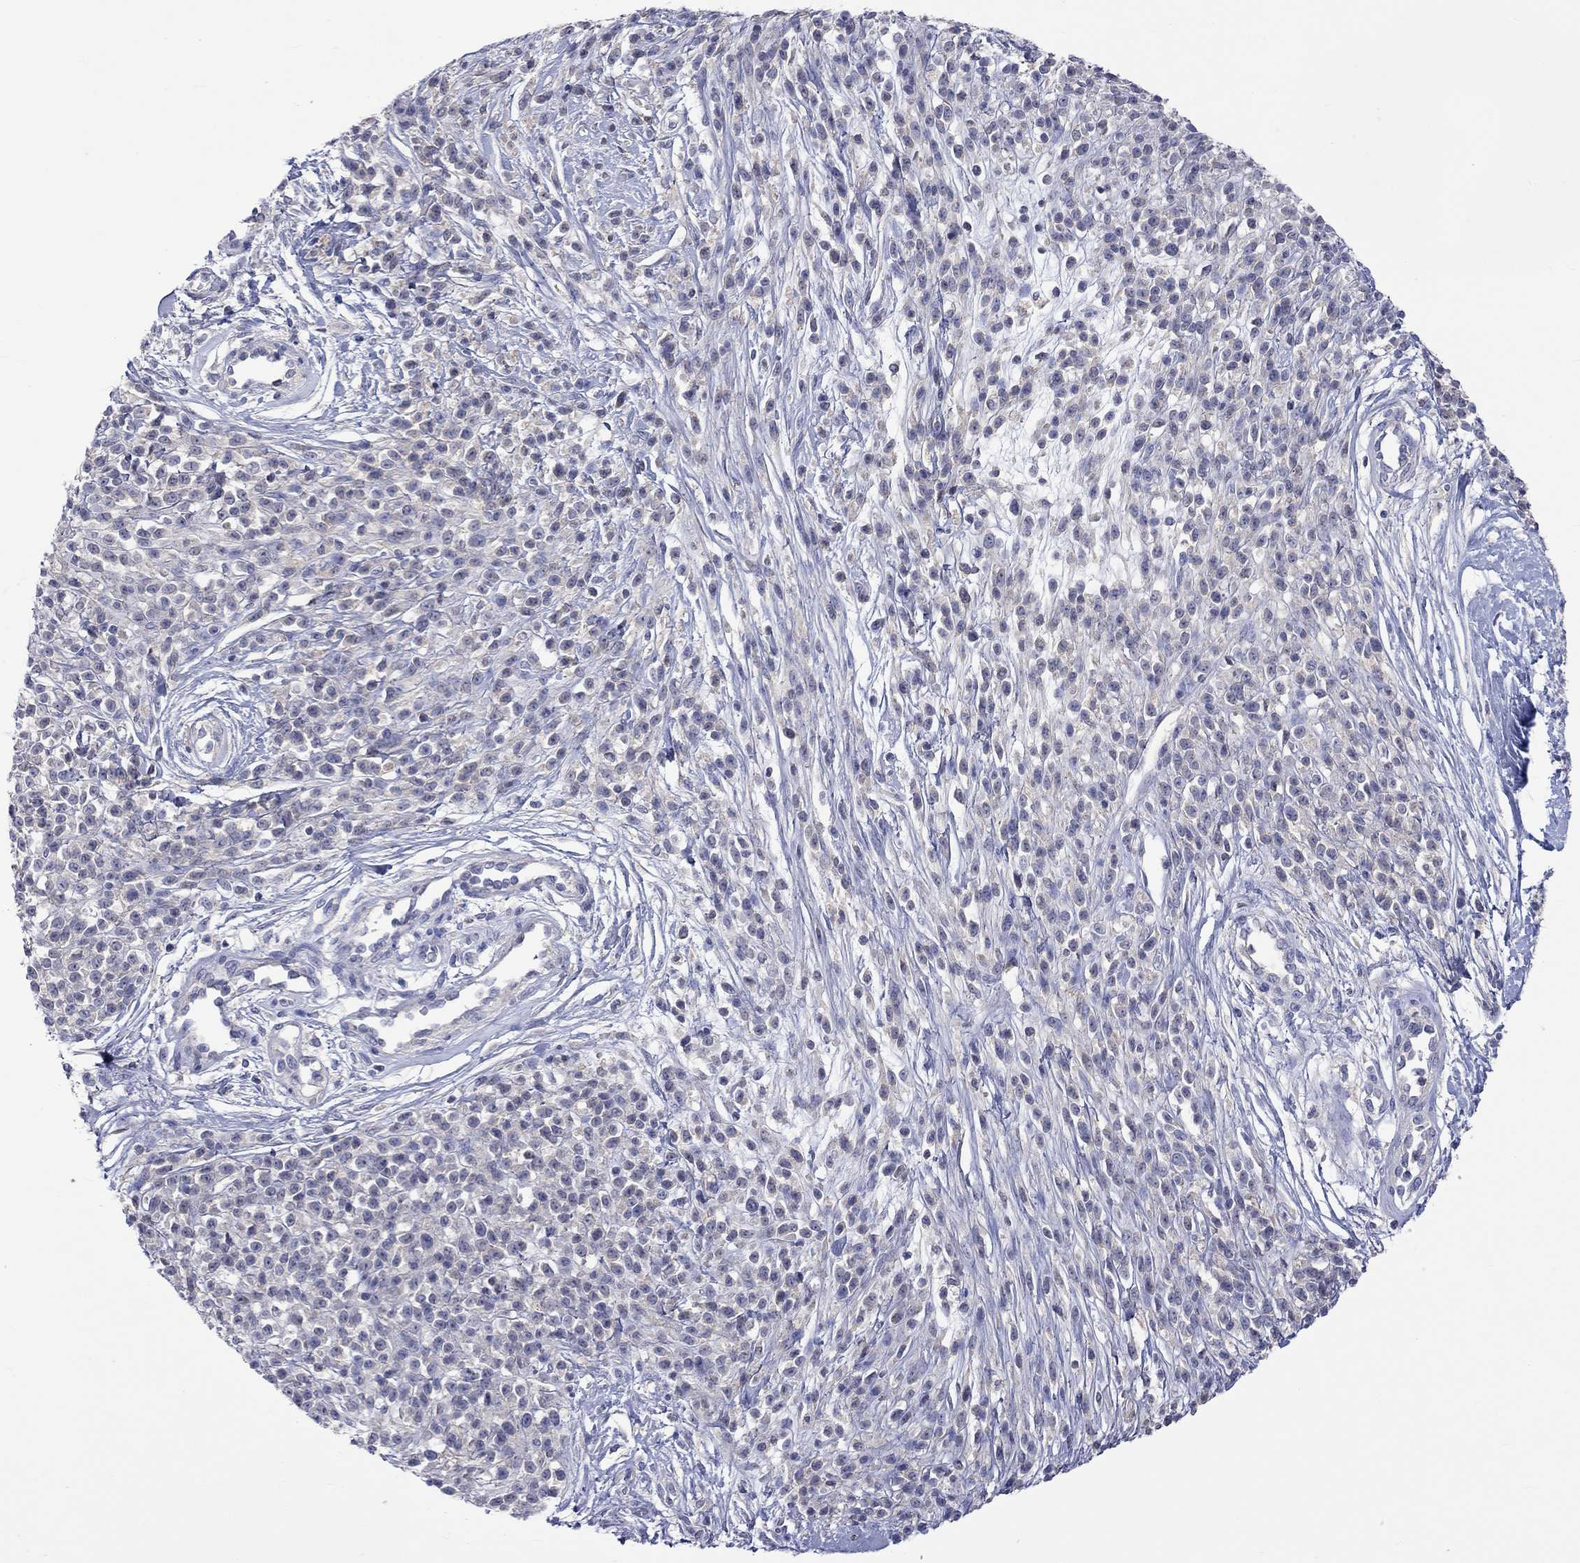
{"staining": {"intensity": "negative", "quantity": "none", "location": "none"}, "tissue": "melanoma", "cell_type": "Tumor cells", "image_type": "cancer", "snomed": [{"axis": "morphology", "description": "Malignant melanoma, NOS"}, {"axis": "topography", "description": "Skin"}, {"axis": "topography", "description": "Skin of trunk"}], "caption": "DAB (3,3'-diaminobenzidine) immunohistochemical staining of malignant melanoma exhibits no significant expression in tumor cells.", "gene": "LRFN4", "patient": {"sex": "male", "age": 74}}